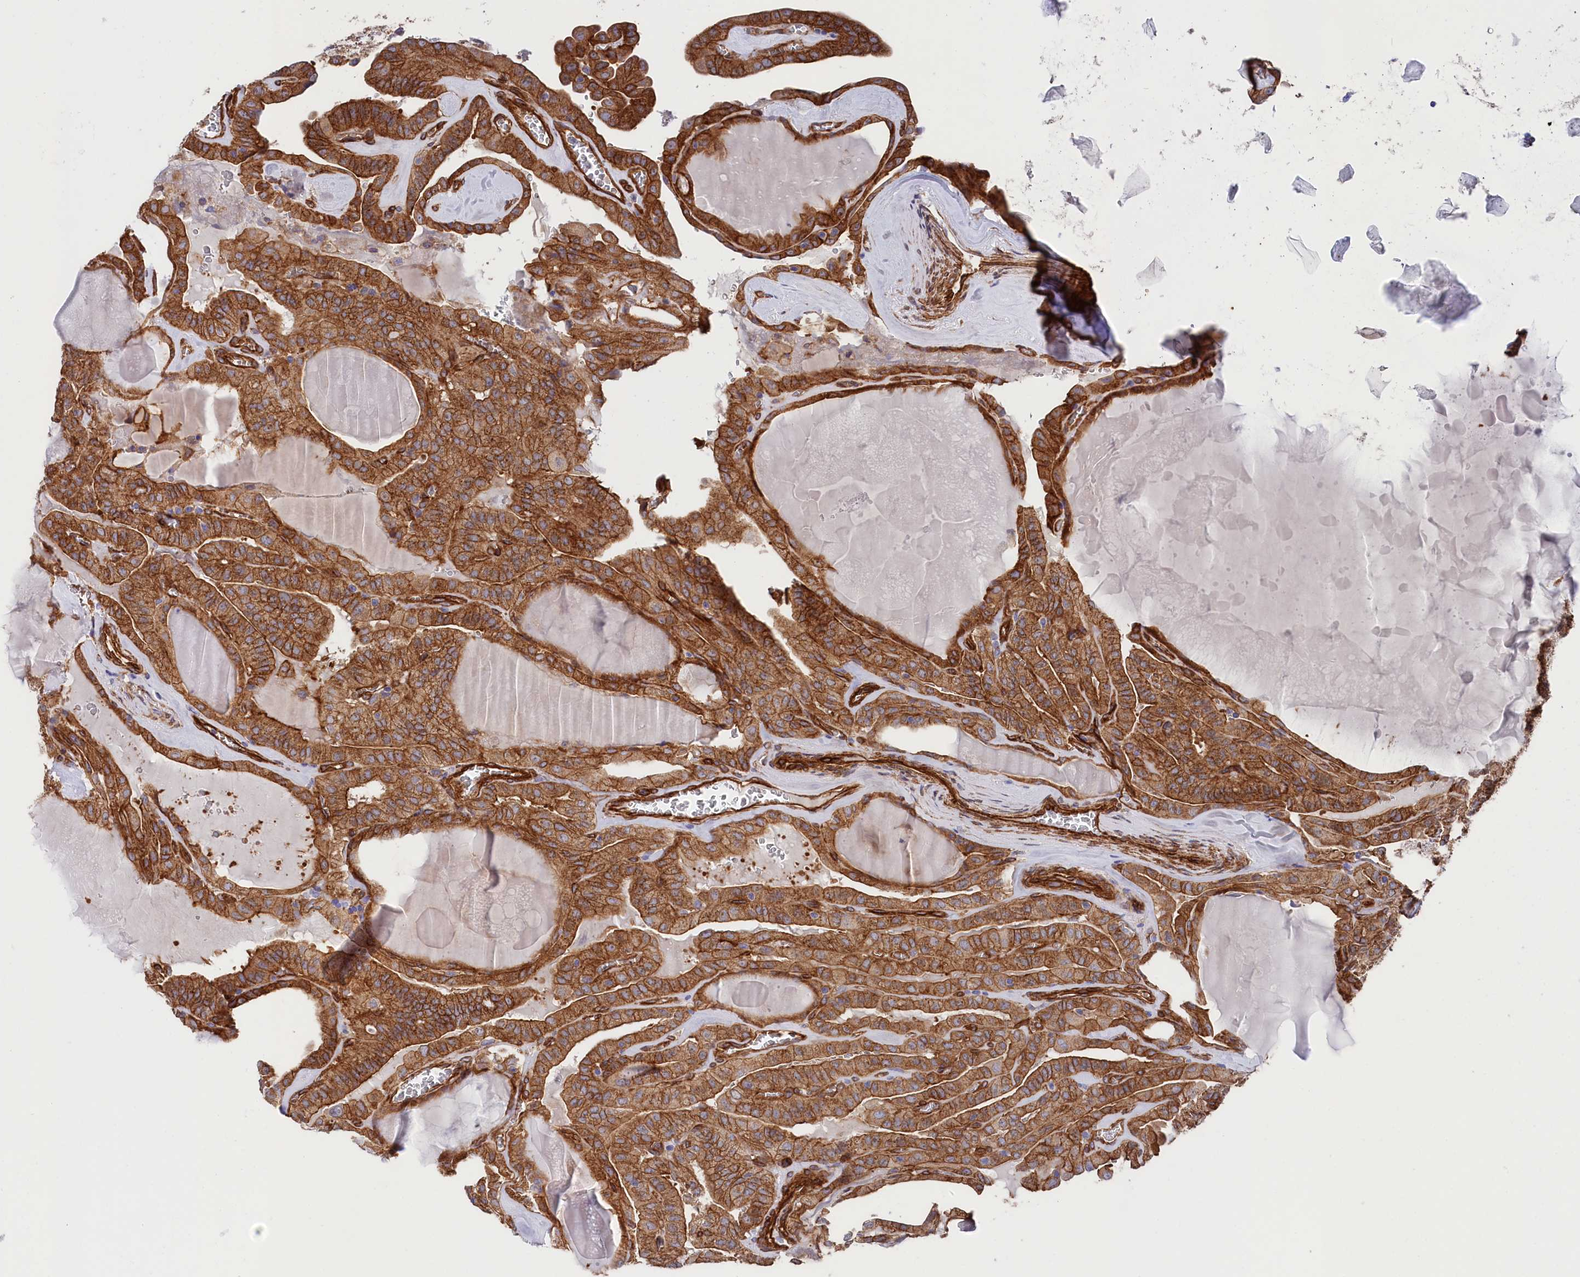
{"staining": {"intensity": "strong", "quantity": ">75%", "location": "cytoplasmic/membranous"}, "tissue": "thyroid cancer", "cell_type": "Tumor cells", "image_type": "cancer", "snomed": [{"axis": "morphology", "description": "Papillary adenocarcinoma, NOS"}, {"axis": "topography", "description": "Thyroid gland"}], "caption": "An IHC micrograph of neoplastic tissue is shown. Protein staining in brown highlights strong cytoplasmic/membranous positivity in thyroid cancer (papillary adenocarcinoma) within tumor cells.", "gene": "TNKS1BP1", "patient": {"sex": "male", "age": 52}}